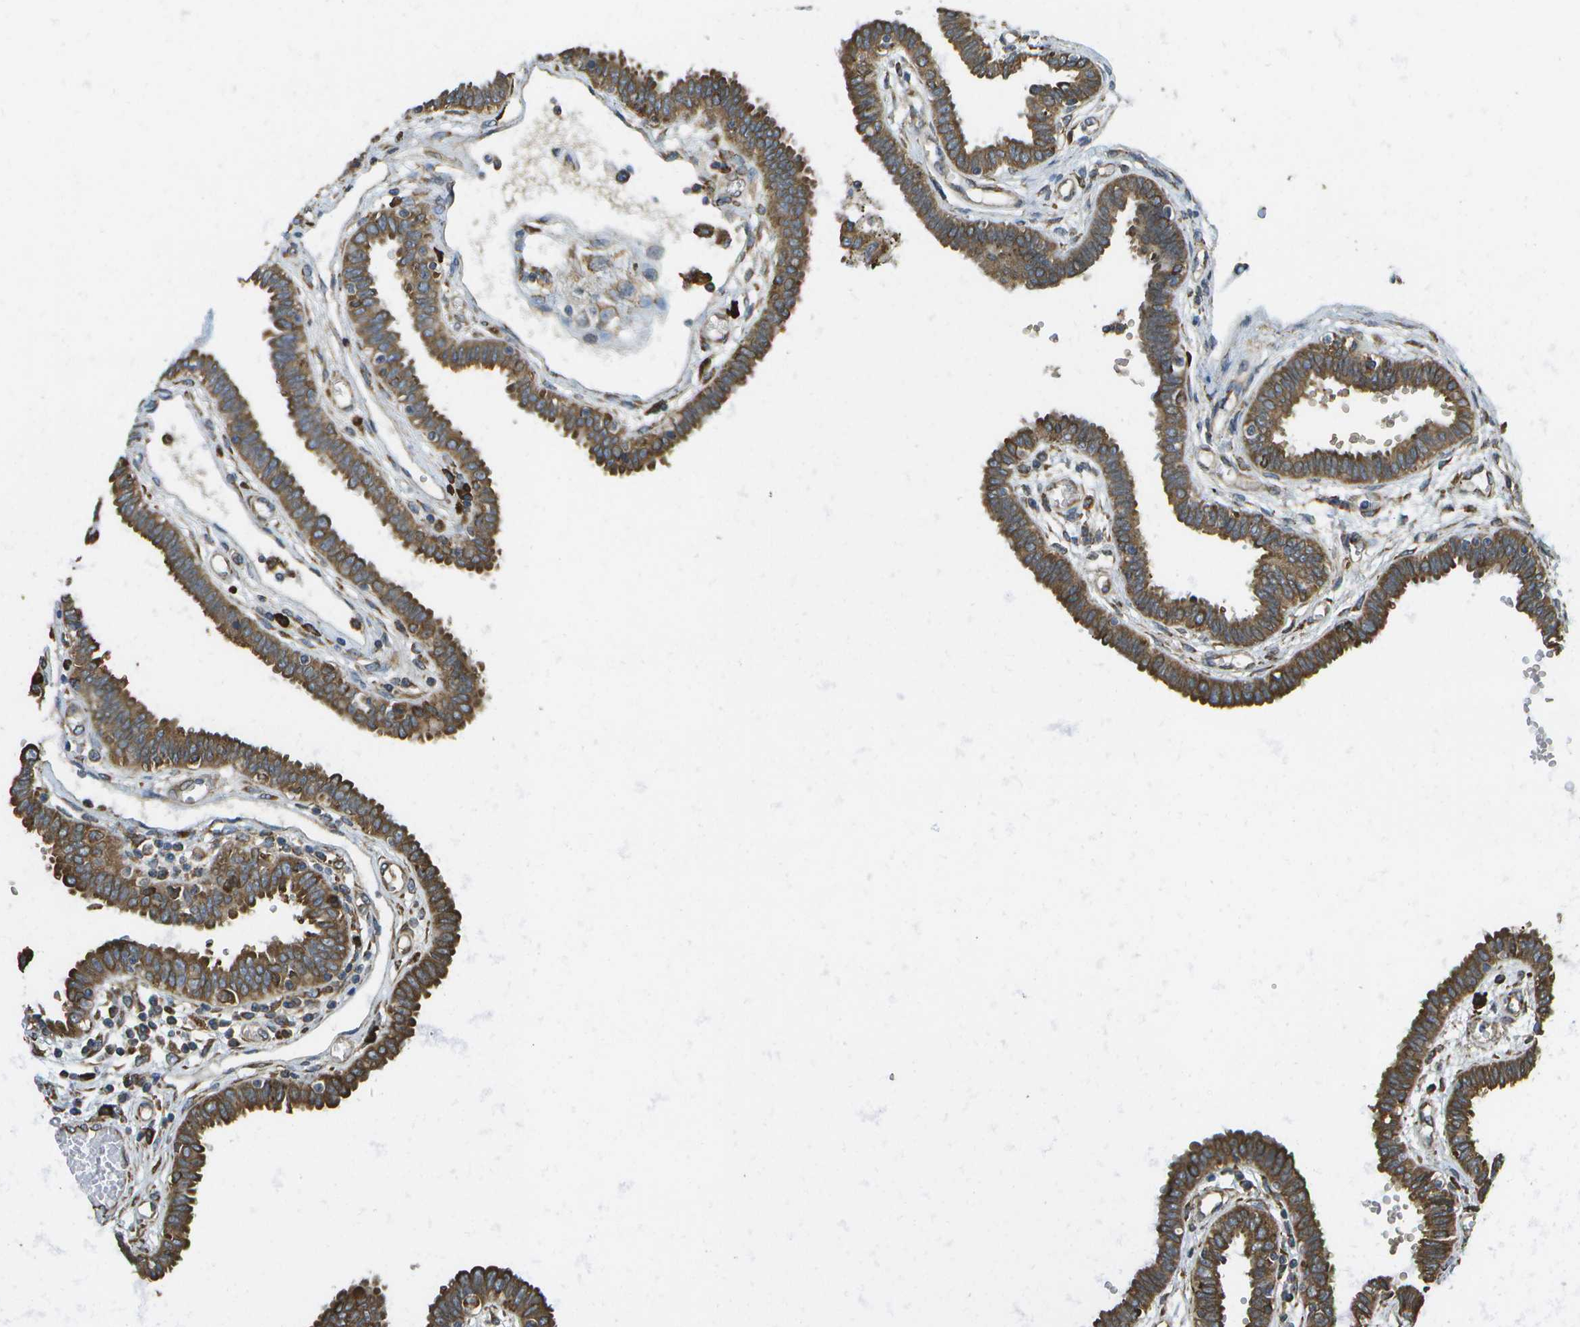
{"staining": {"intensity": "strong", "quantity": ">75%", "location": "cytoplasmic/membranous"}, "tissue": "fallopian tube", "cell_type": "Glandular cells", "image_type": "normal", "snomed": [{"axis": "morphology", "description": "Normal tissue, NOS"}, {"axis": "topography", "description": "Fallopian tube"}], "caption": "IHC image of unremarkable fallopian tube stained for a protein (brown), which demonstrates high levels of strong cytoplasmic/membranous positivity in approximately >75% of glandular cells.", "gene": "PDIA4", "patient": {"sex": "female", "age": 32}}